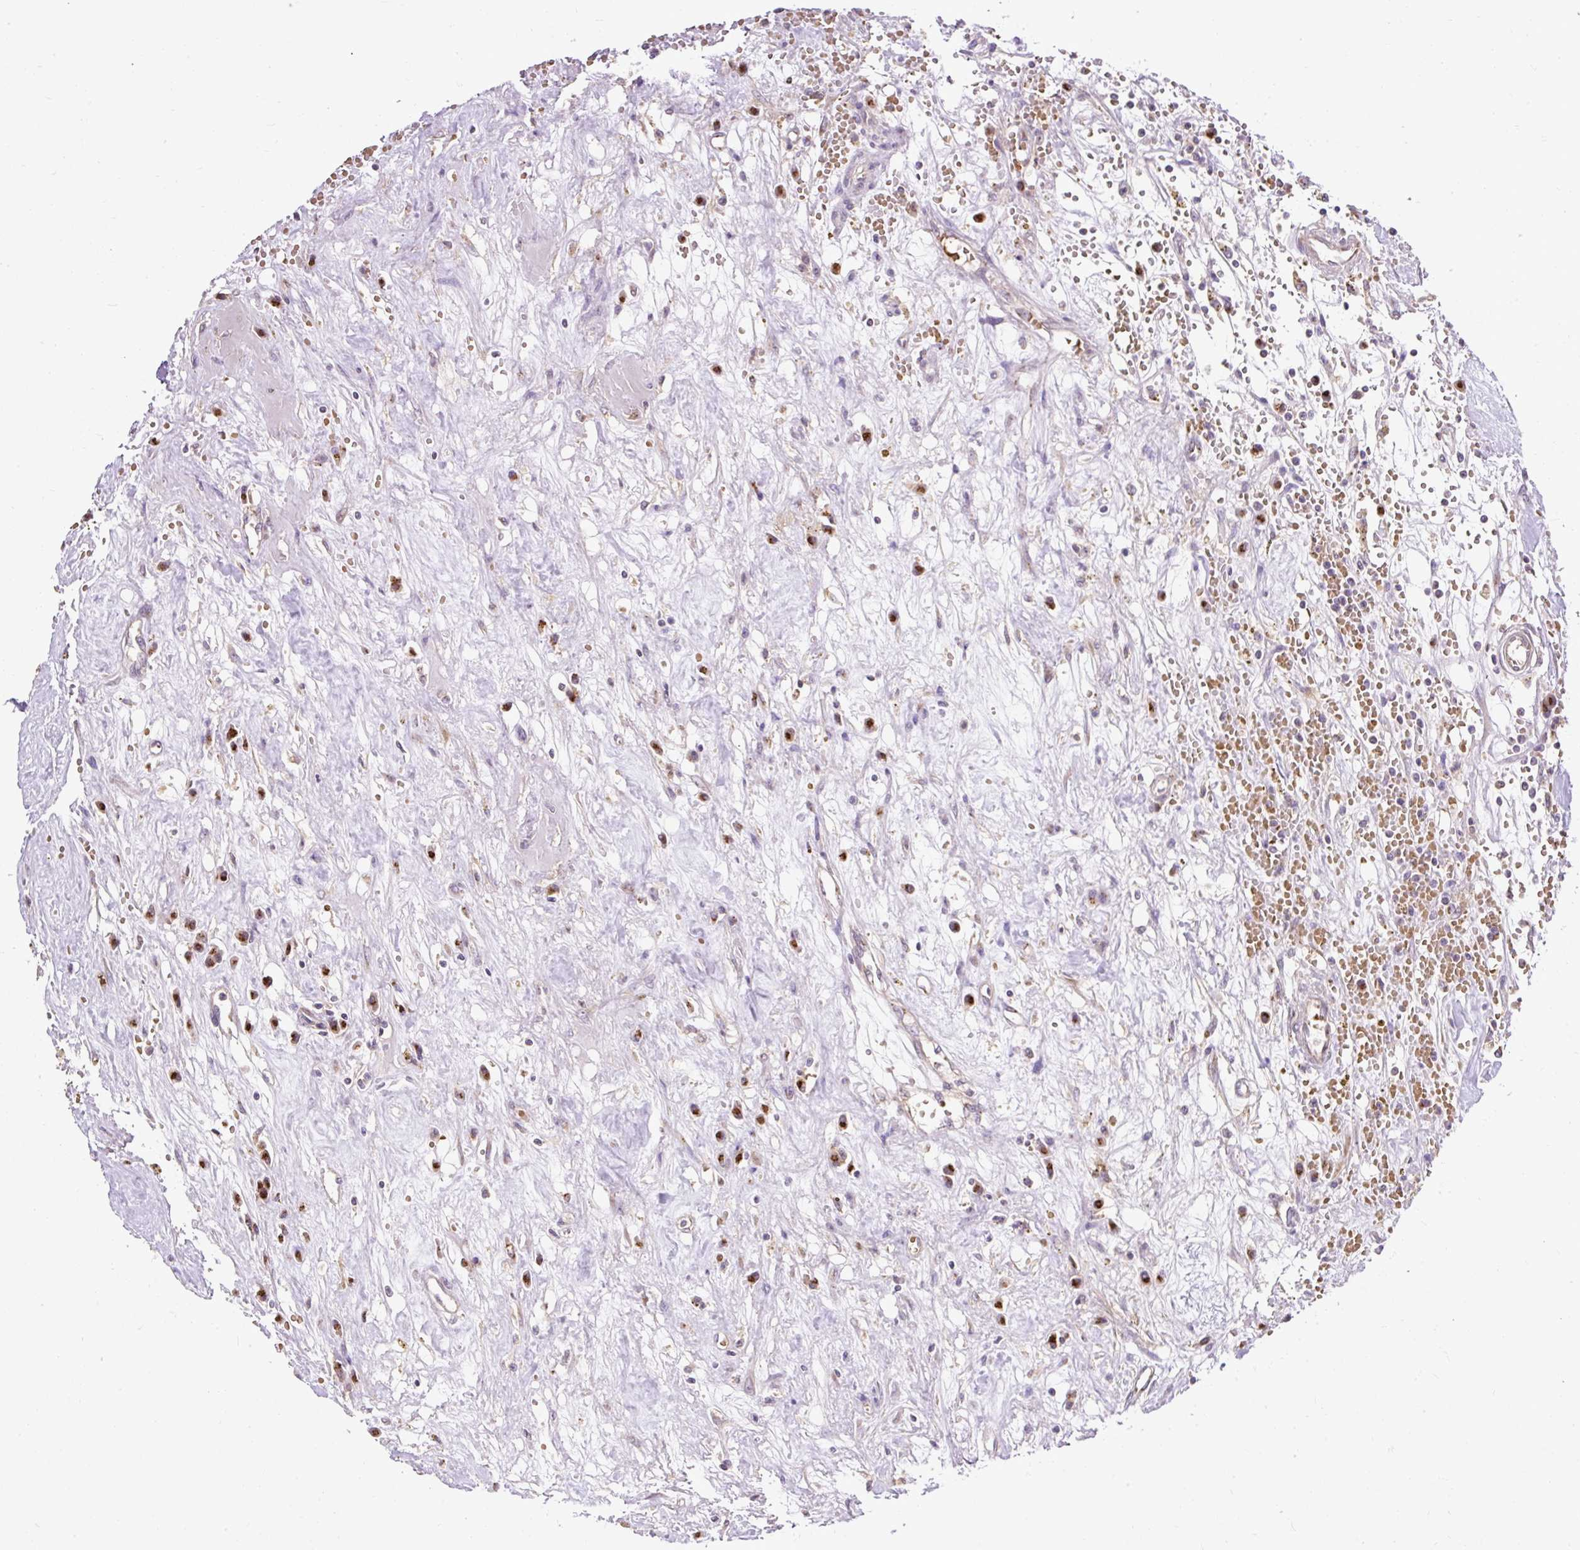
{"staining": {"intensity": "negative", "quantity": "none", "location": "none"}, "tissue": "renal cancer", "cell_type": "Tumor cells", "image_type": "cancer", "snomed": [{"axis": "morphology", "description": "Adenocarcinoma, NOS"}, {"axis": "topography", "description": "Kidney"}], "caption": "DAB immunohistochemical staining of human renal cancer displays no significant staining in tumor cells.", "gene": "SMC4", "patient": {"sex": "male", "age": 56}}